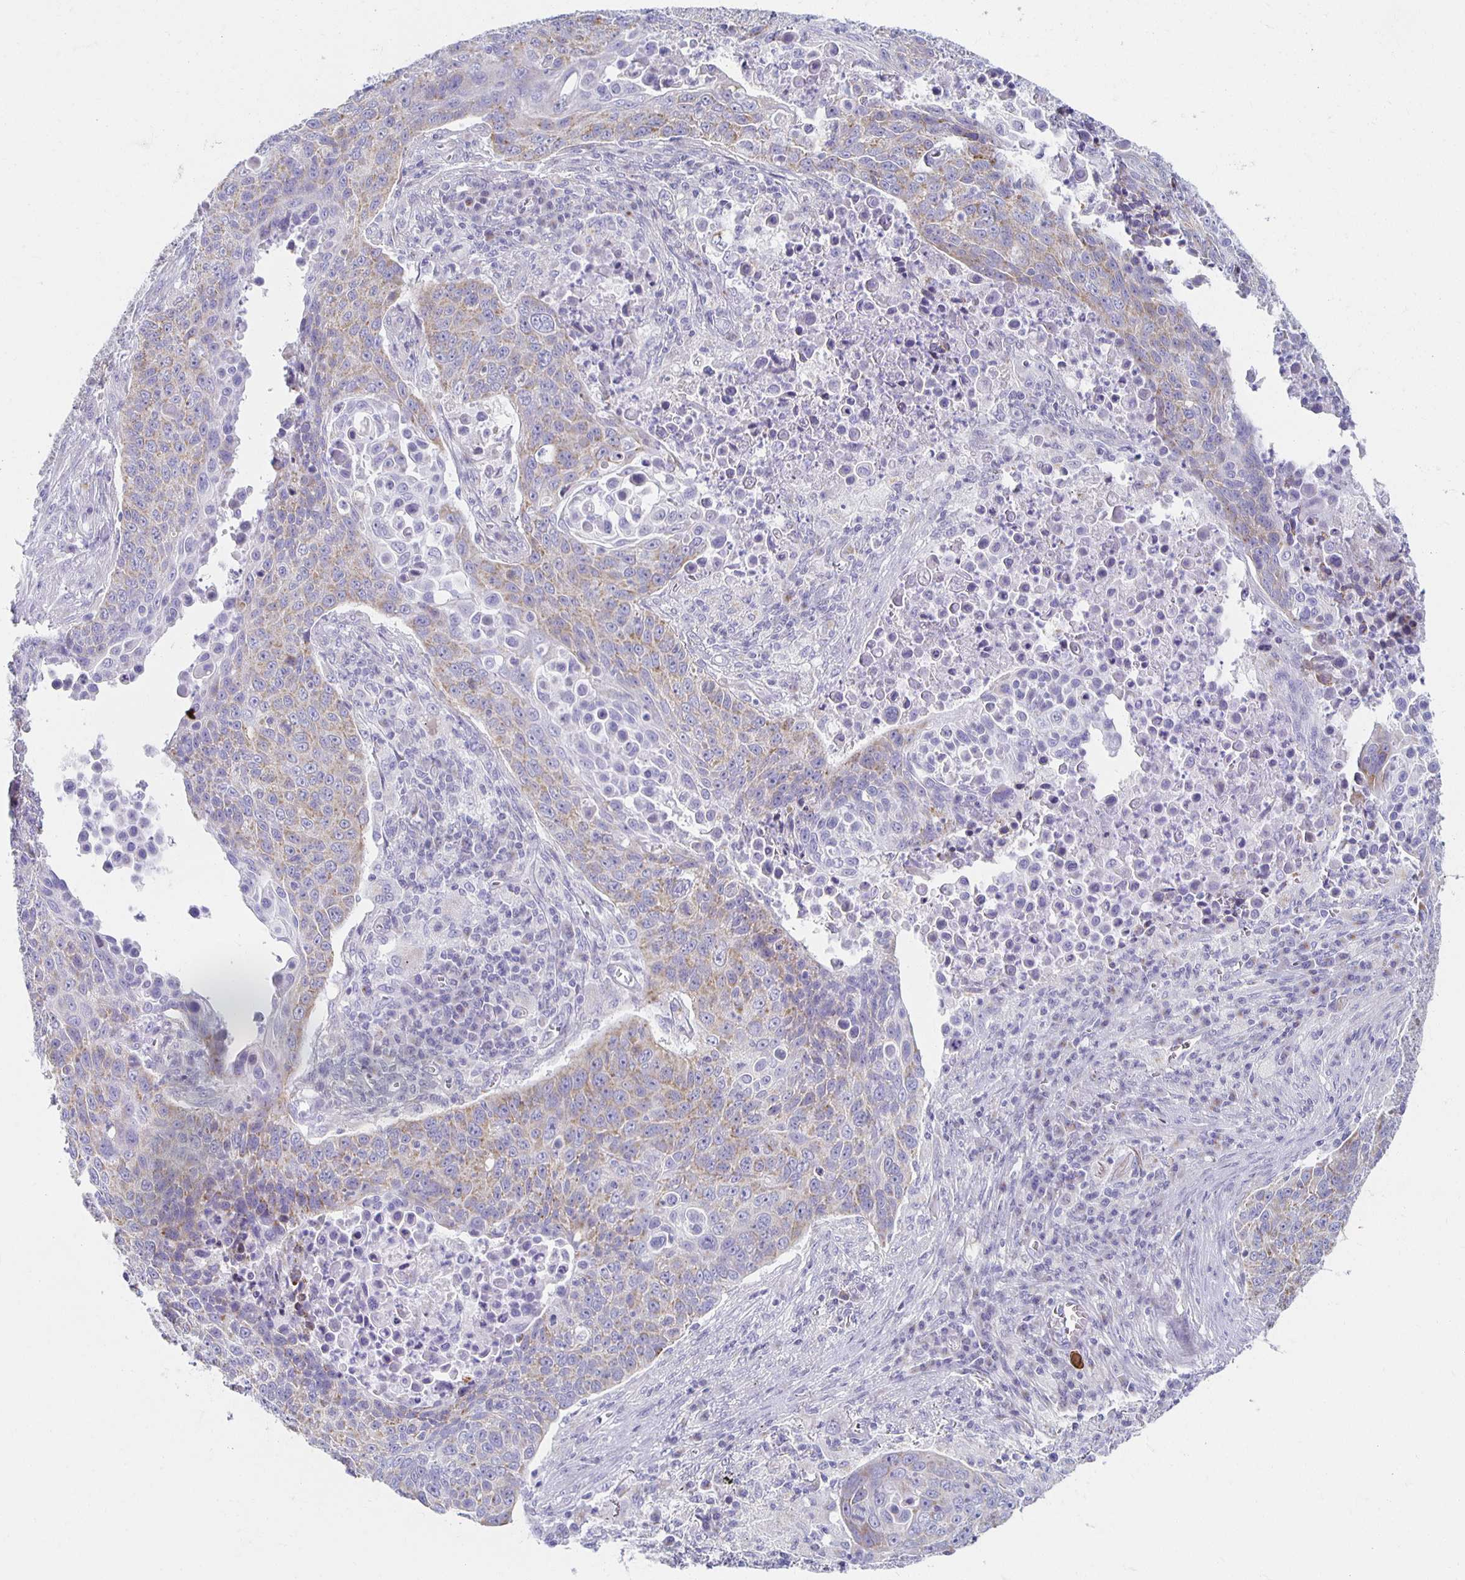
{"staining": {"intensity": "weak", "quantity": "25%-75%", "location": "cytoplasmic/membranous"}, "tissue": "lung cancer", "cell_type": "Tumor cells", "image_type": "cancer", "snomed": [{"axis": "morphology", "description": "Squamous cell carcinoma, NOS"}, {"axis": "topography", "description": "Lung"}], "caption": "The micrograph displays staining of squamous cell carcinoma (lung), revealing weak cytoplasmic/membranous protein staining (brown color) within tumor cells.", "gene": "TEX44", "patient": {"sex": "male", "age": 78}}